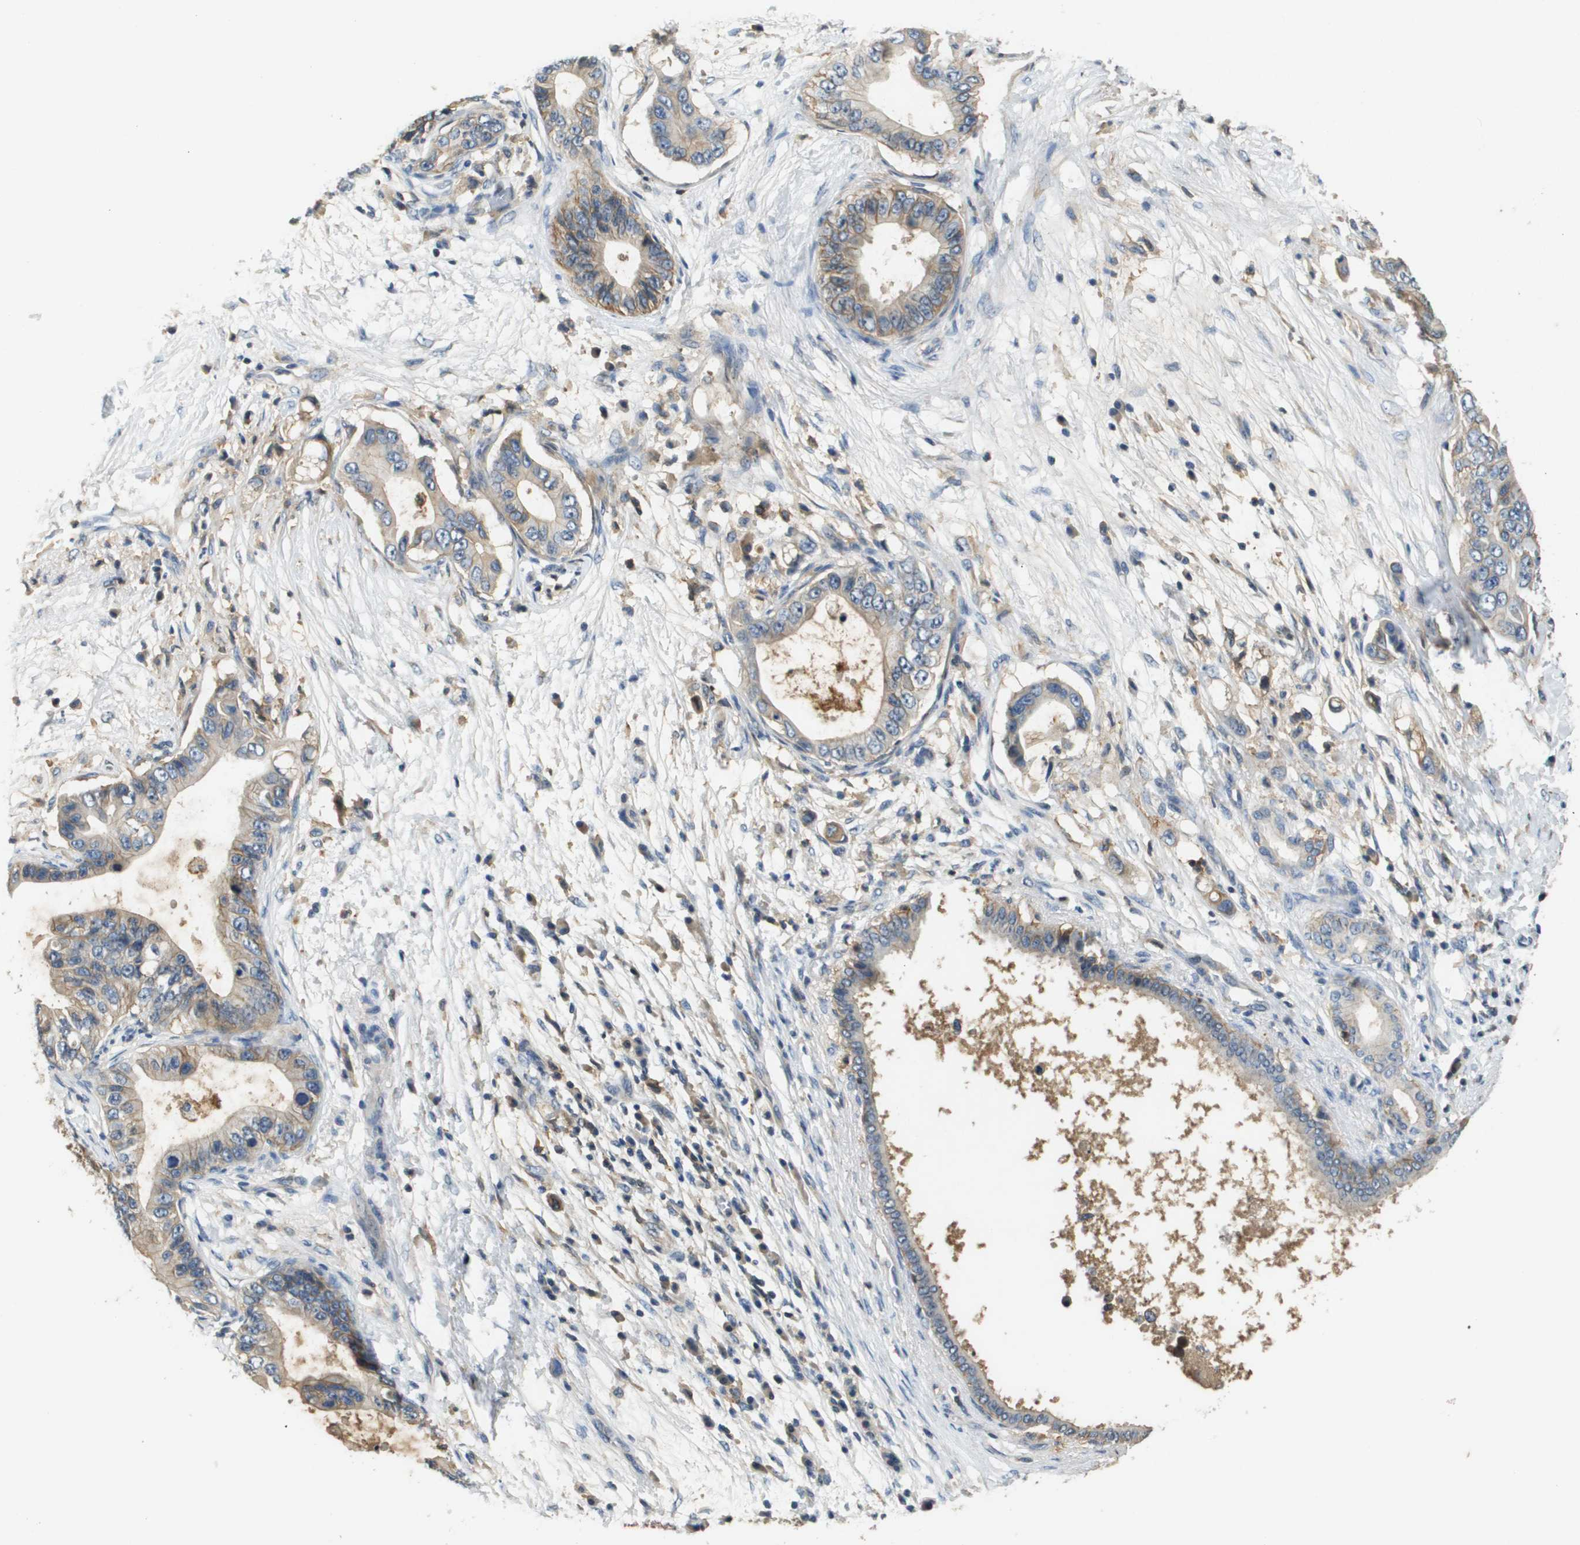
{"staining": {"intensity": "moderate", "quantity": "25%-75%", "location": "cytoplasmic/membranous"}, "tissue": "pancreatic cancer", "cell_type": "Tumor cells", "image_type": "cancer", "snomed": [{"axis": "morphology", "description": "Adenocarcinoma, NOS"}, {"axis": "topography", "description": "Pancreas"}], "caption": "Immunohistochemistry (IHC) image of human pancreatic adenocarcinoma stained for a protein (brown), which demonstrates medium levels of moderate cytoplasmic/membranous staining in about 25%-75% of tumor cells.", "gene": "SLC16A3", "patient": {"sex": "male", "age": 77}}